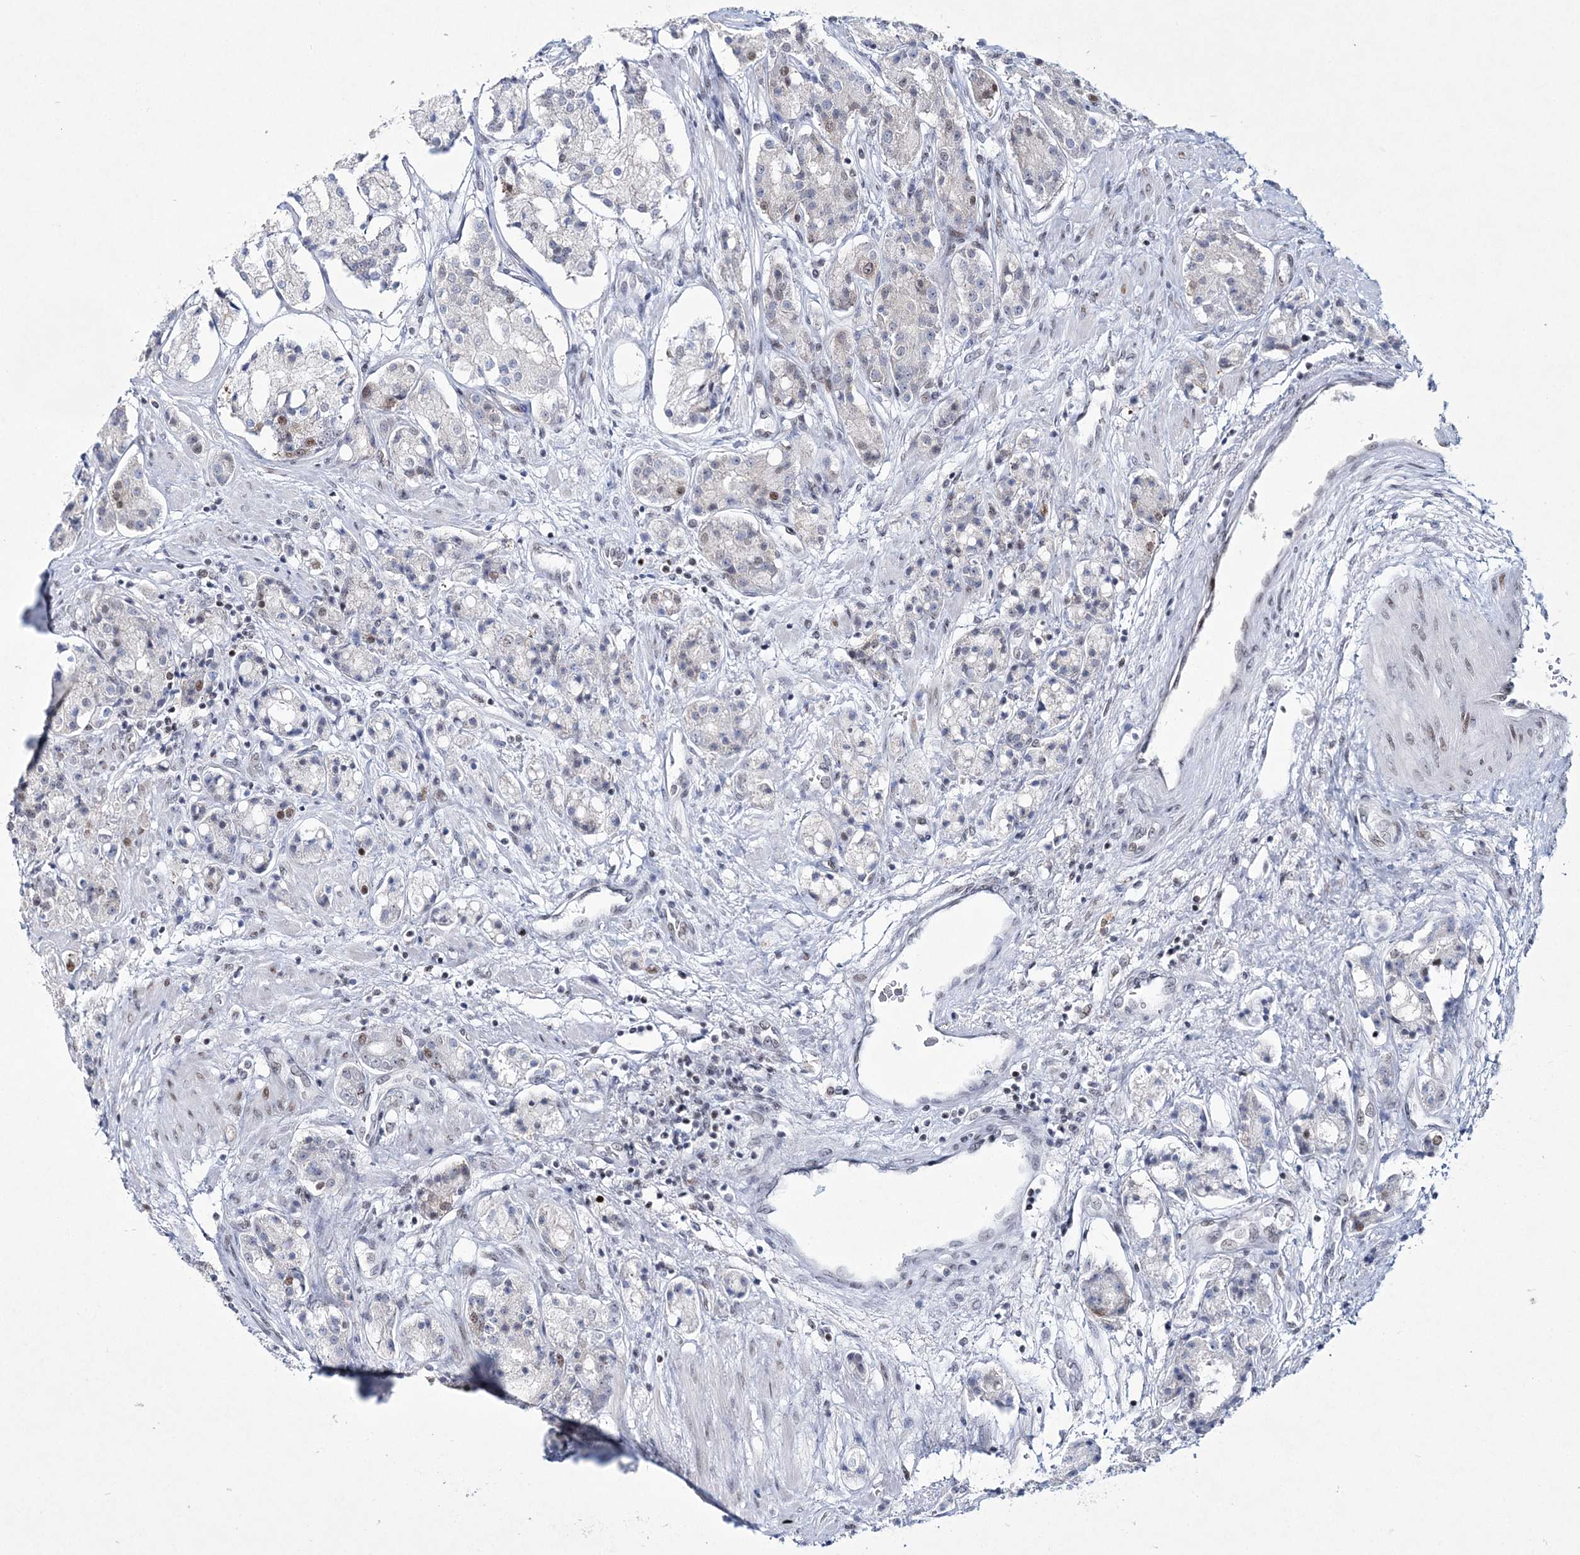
{"staining": {"intensity": "moderate", "quantity": "<25%", "location": "nuclear"}, "tissue": "prostate cancer", "cell_type": "Tumor cells", "image_type": "cancer", "snomed": [{"axis": "morphology", "description": "Adenocarcinoma, High grade"}, {"axis": "topography", "description": "Prostate"}], "caption": "Immunohistochemical staining of human prostate cancer displays low levels of moderate nuclear positivity in about <25% of tumor cells.", "gene": "LRRFIP2", "patient": {"sex": "male", "age": 60}}